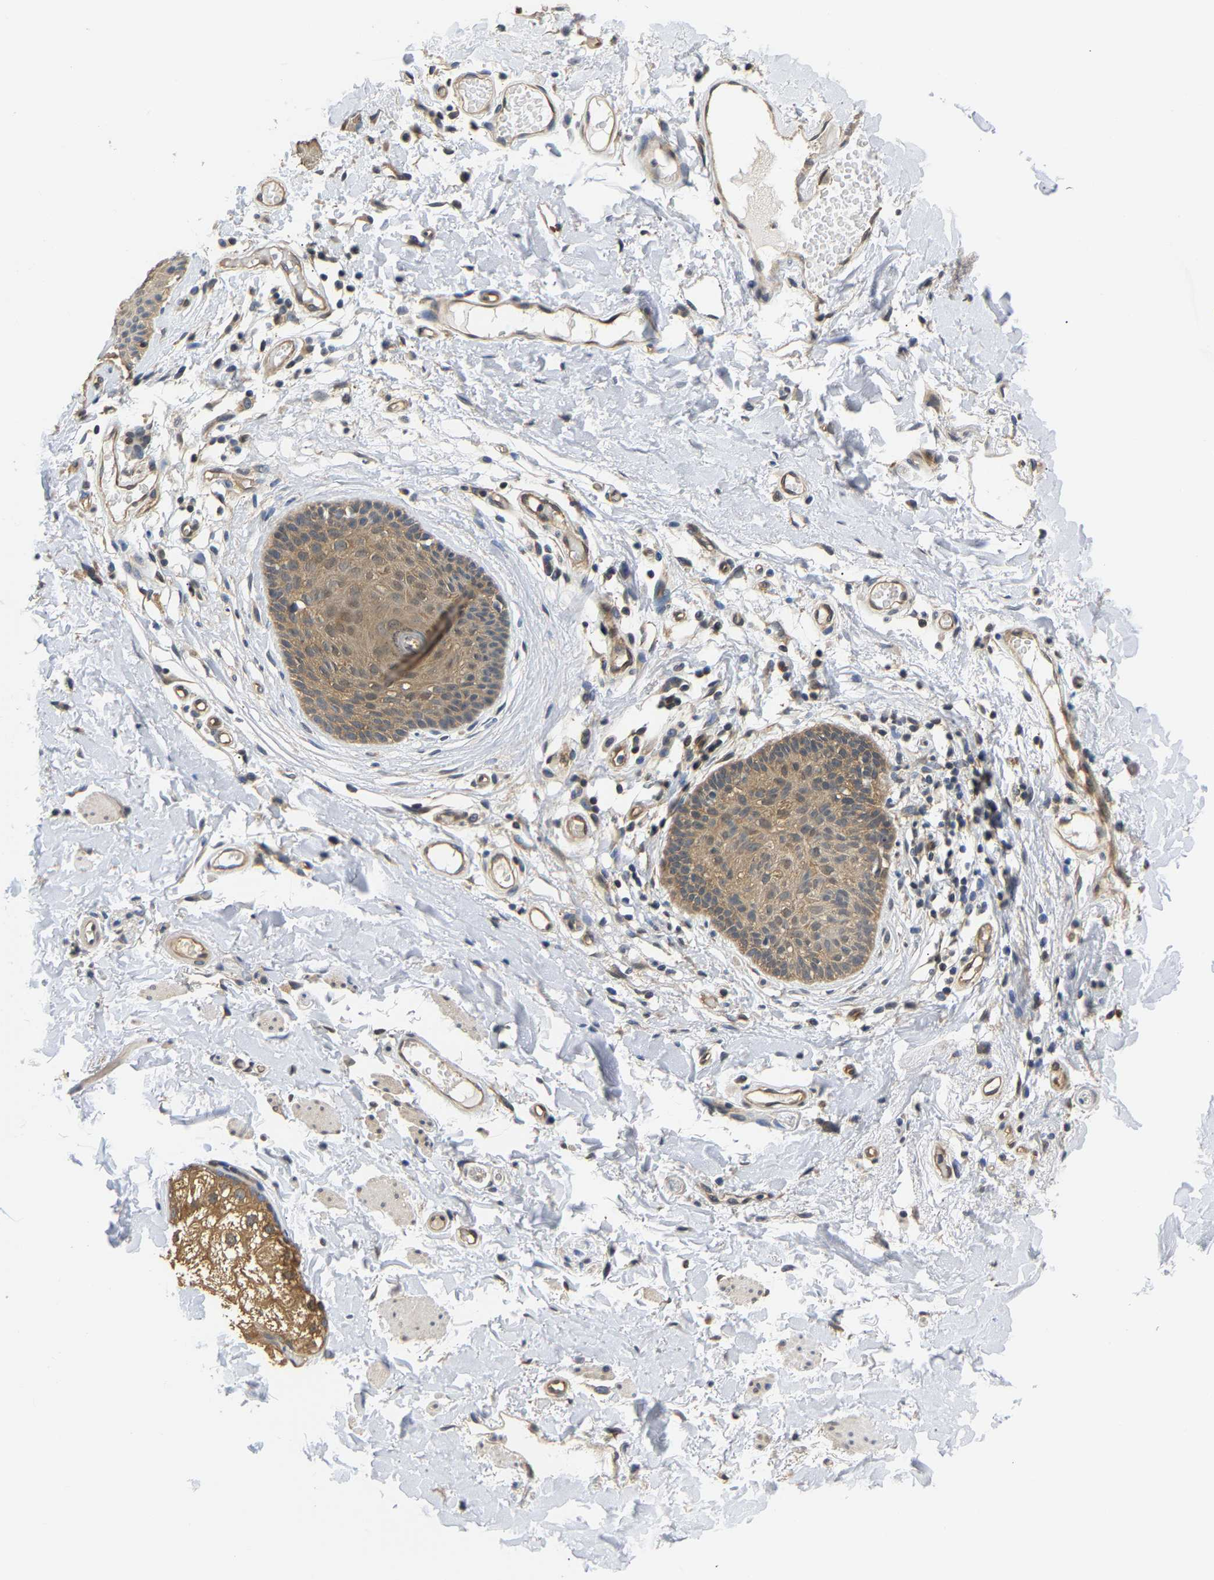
{"staining": {"intensity": "moderate", "quantity": ">75%", "location": "cytoplasmic/membranous"}, "tissue": "skin", "cell_type": "Epidermal cells", "image_type": "normal", "snomed": [{"axis": "morphology", "description": "Normal tissue, NOS"}, {"axis": "topography", "description": "Vulva"}], "caption": "Skin stained for a protein (brown) reveals moderate cytoplasmic/membranous positive expression in approximately >75% of epidermal cells.", "gene": "ARHGEF12", "patient": {"sex": "female", "age": 73}}